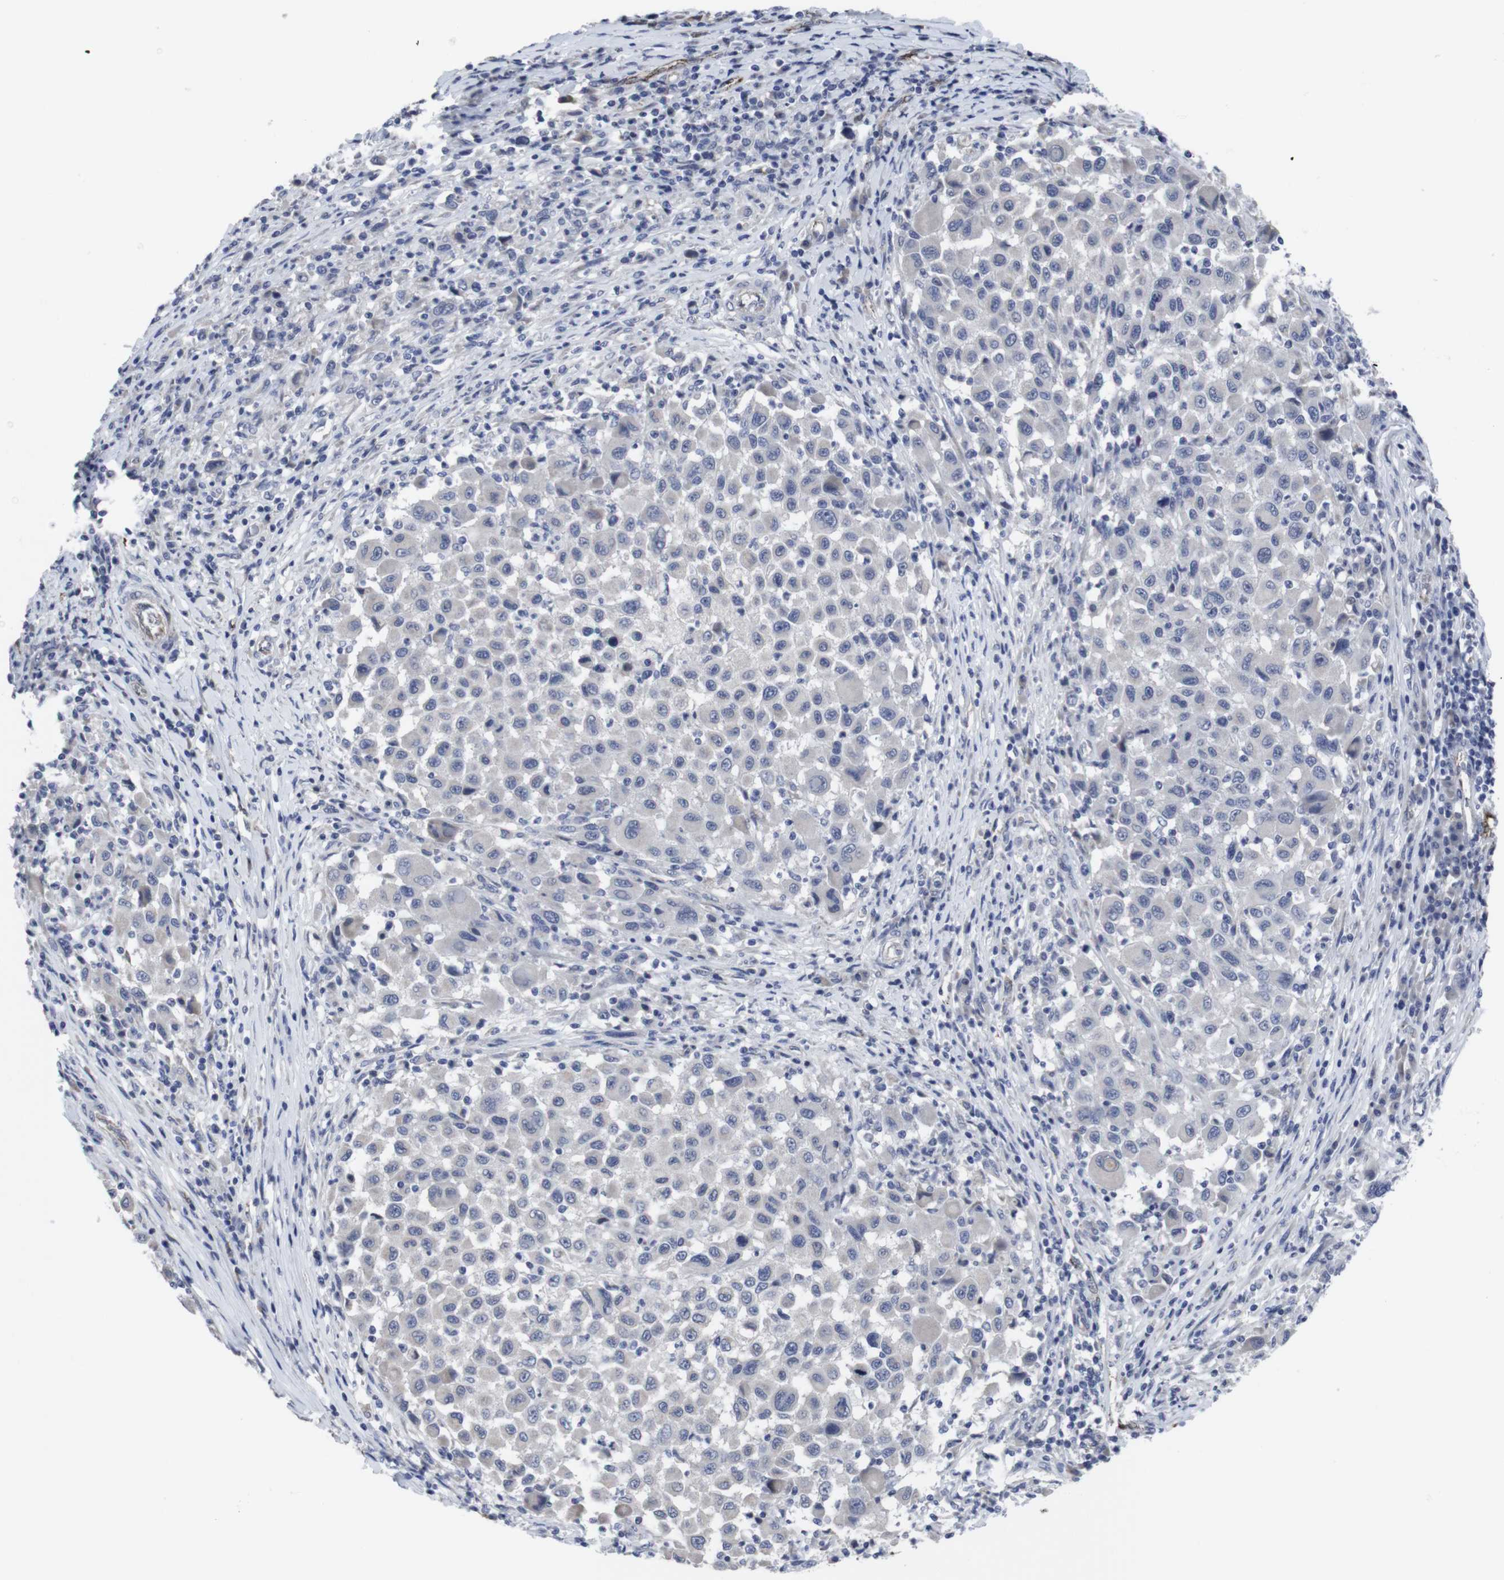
{"staining": {"intensity": "negative", "quantity": "none", "location": "none"}, "tissue": "melanoma", "cell_type": "Tumor cells", "image_type": "cancer", "snomed": [{"axis": "morphology", "description": "Malignant melanoma, Metastatic site"}, {"axis": "topography", "description": "Lymph node"}], "caption": "This is an immunohistochemistry photomicrograph of melanoma. There is no positivity in tumor cells.", "gene": "SNCG", "patient": {"sex": "male", "age": 61}}